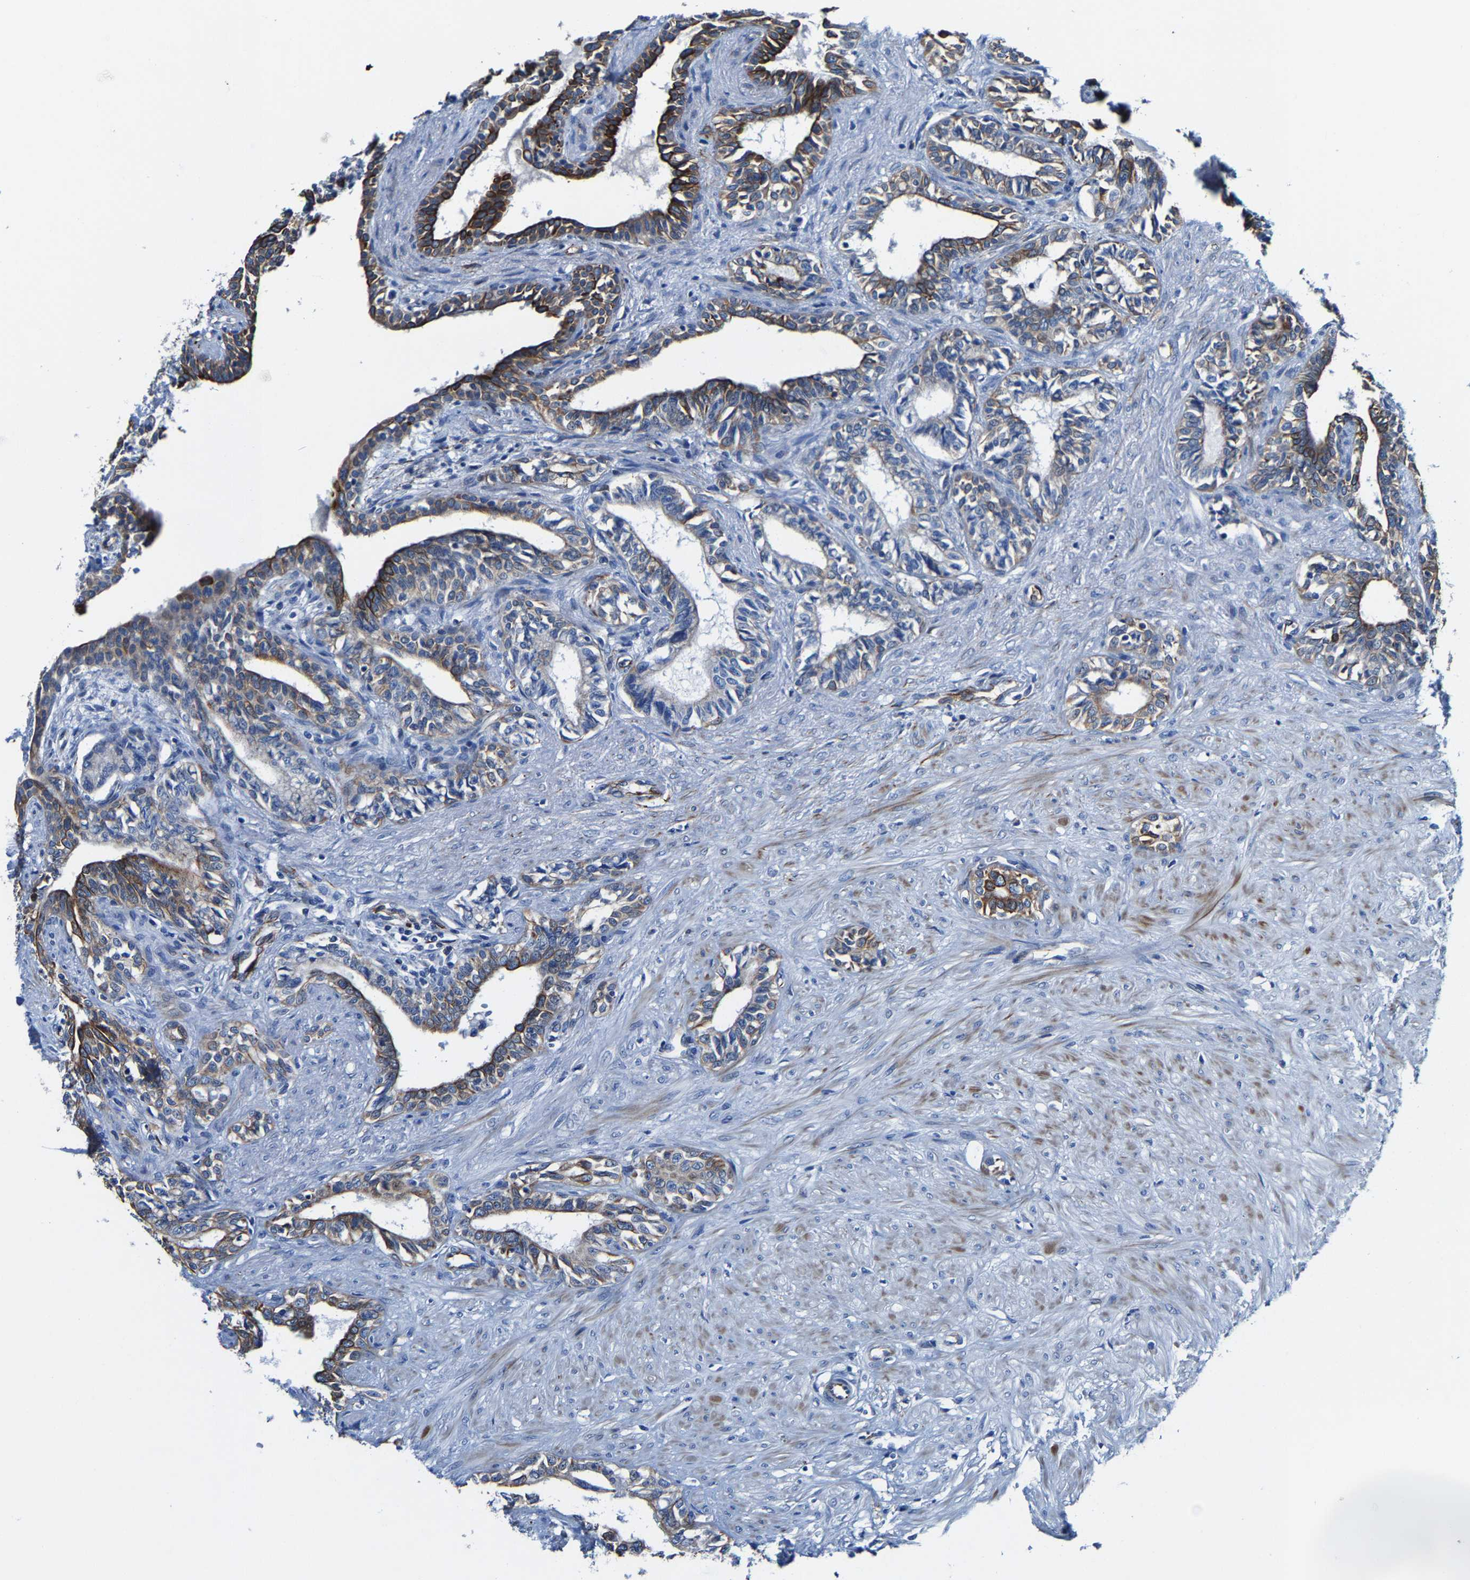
{"staining": {"intensity": "strong", "quantity": "25%-75%", "location": "cytoplasmic/membranous"}, "tissue": "seminal vesicle", "cell_type": "Glandular cells", "image_type": "normal", "snomed": [{"axis": "morphology", "description": "Normal tissue, NOS"}, {"axis": "morphology", "description": "Adenocarcinoma, High grade"}, {"axis": "topography", "description": "Prostate"}, {"axis": "topography", "description": "Seminal veicle"}], "caption": "Immunohistochemistry (IHC) image of benign seminal vesicle: seminal vesicle stained using IHC reveals high levels of strong protein expression localized specifically in the cytoplasmic/membranous of glandular cells, appearing as a cytoplasmic/membranous brown color.", "gene": "MMEL1", "patient": {"sex": "male", "age": 55}}